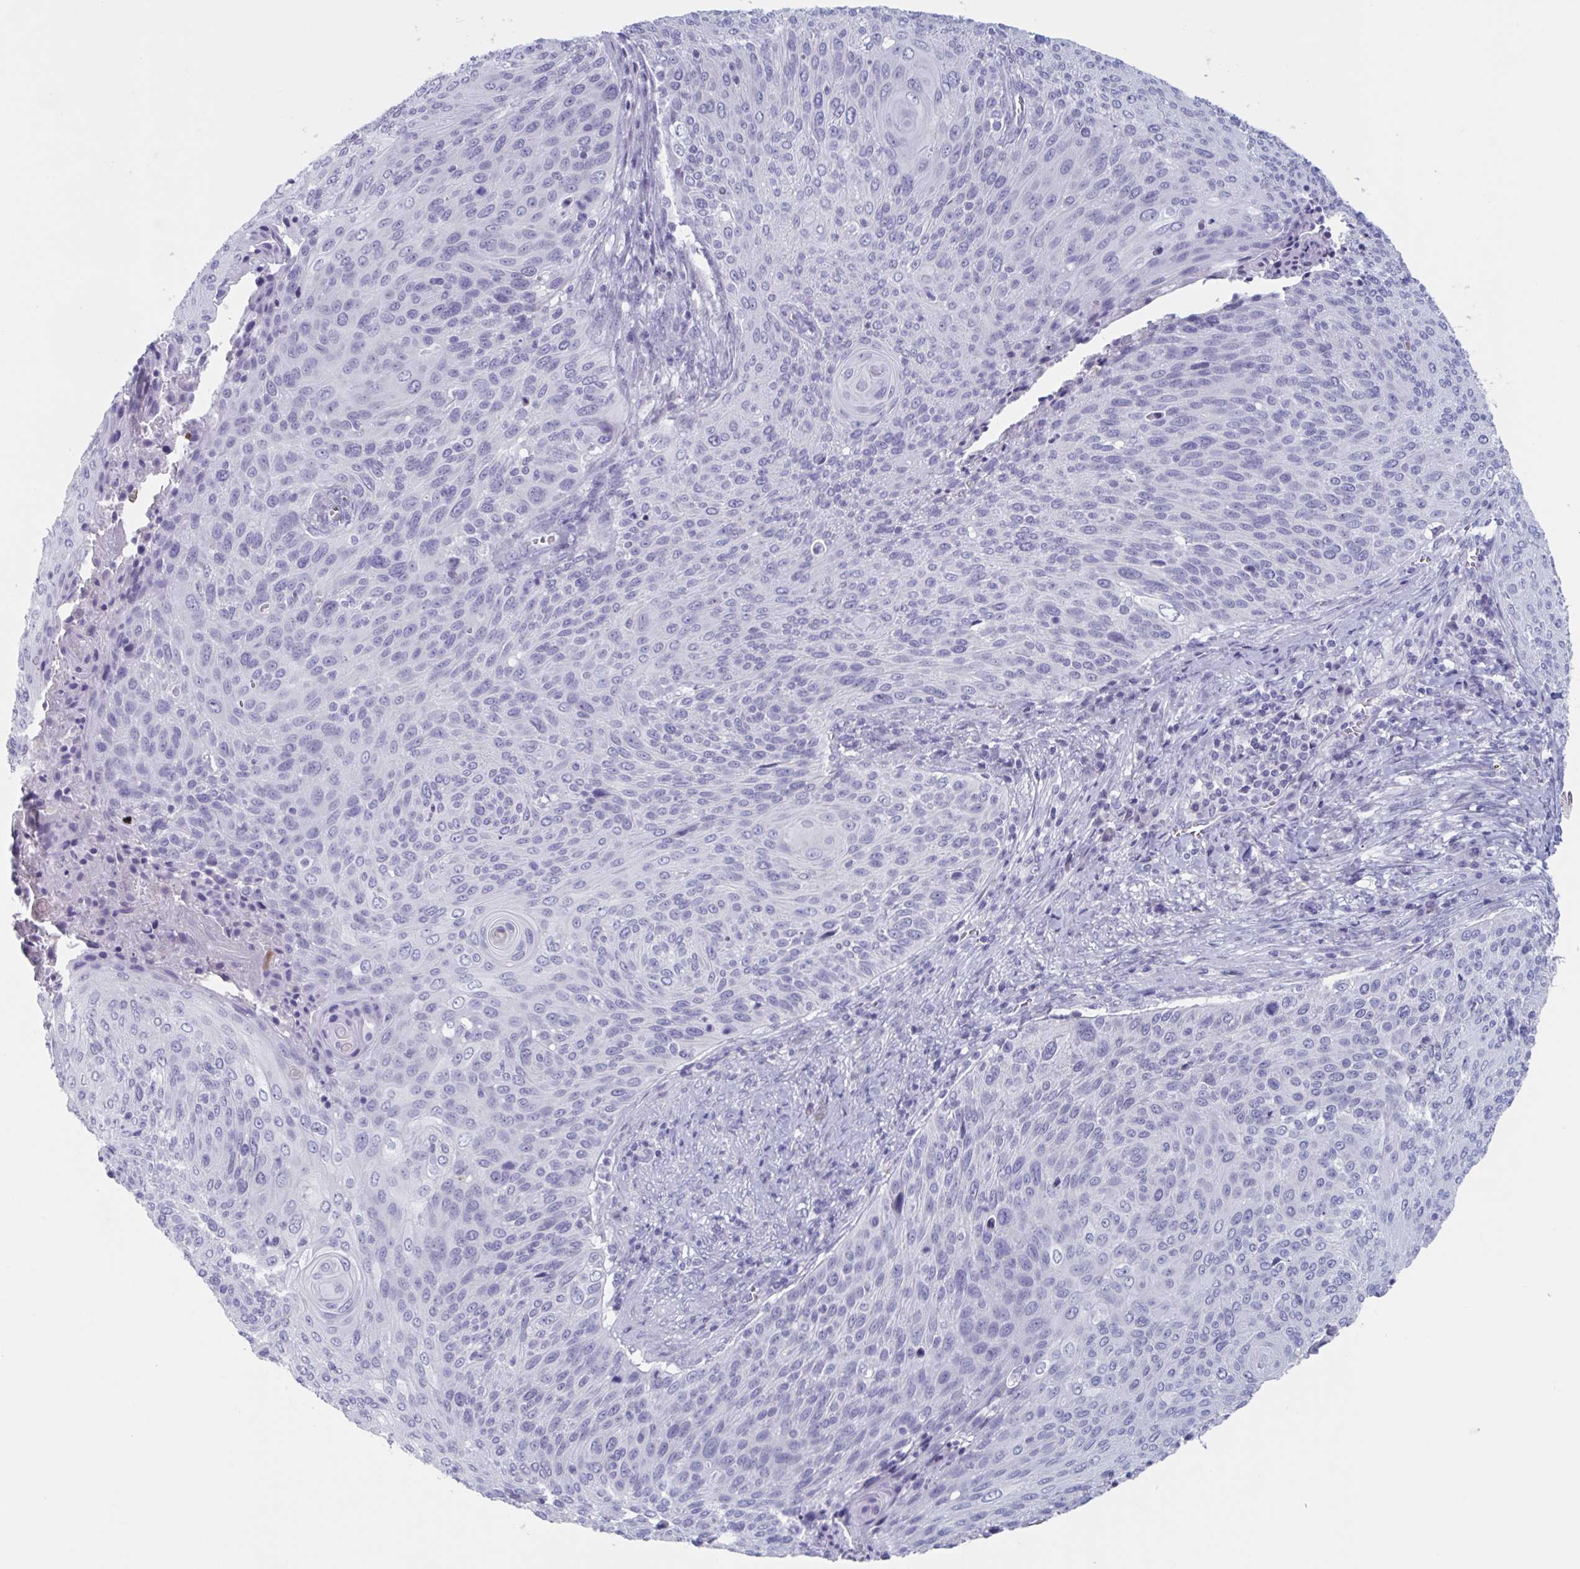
{"staining": {"intensity": "negative", "quantity": "none", "location": "none"}, "tissue": "cervical cancer", "cell_type": "Tumor cells", "image_type": "cancer", "snomed": [{"axis": "morphology", "description": "Squamous cell carcinoma, NOS"}, {"axis": "topography", "description": "Cervix"}], "caption": "Squamous cell carcinoma (cervical) stained for a protein using immunohistochemistry shows no staining tumor cells.", "gene": "NDUFC2", "patient": {"sex": "female", "age": 31}}